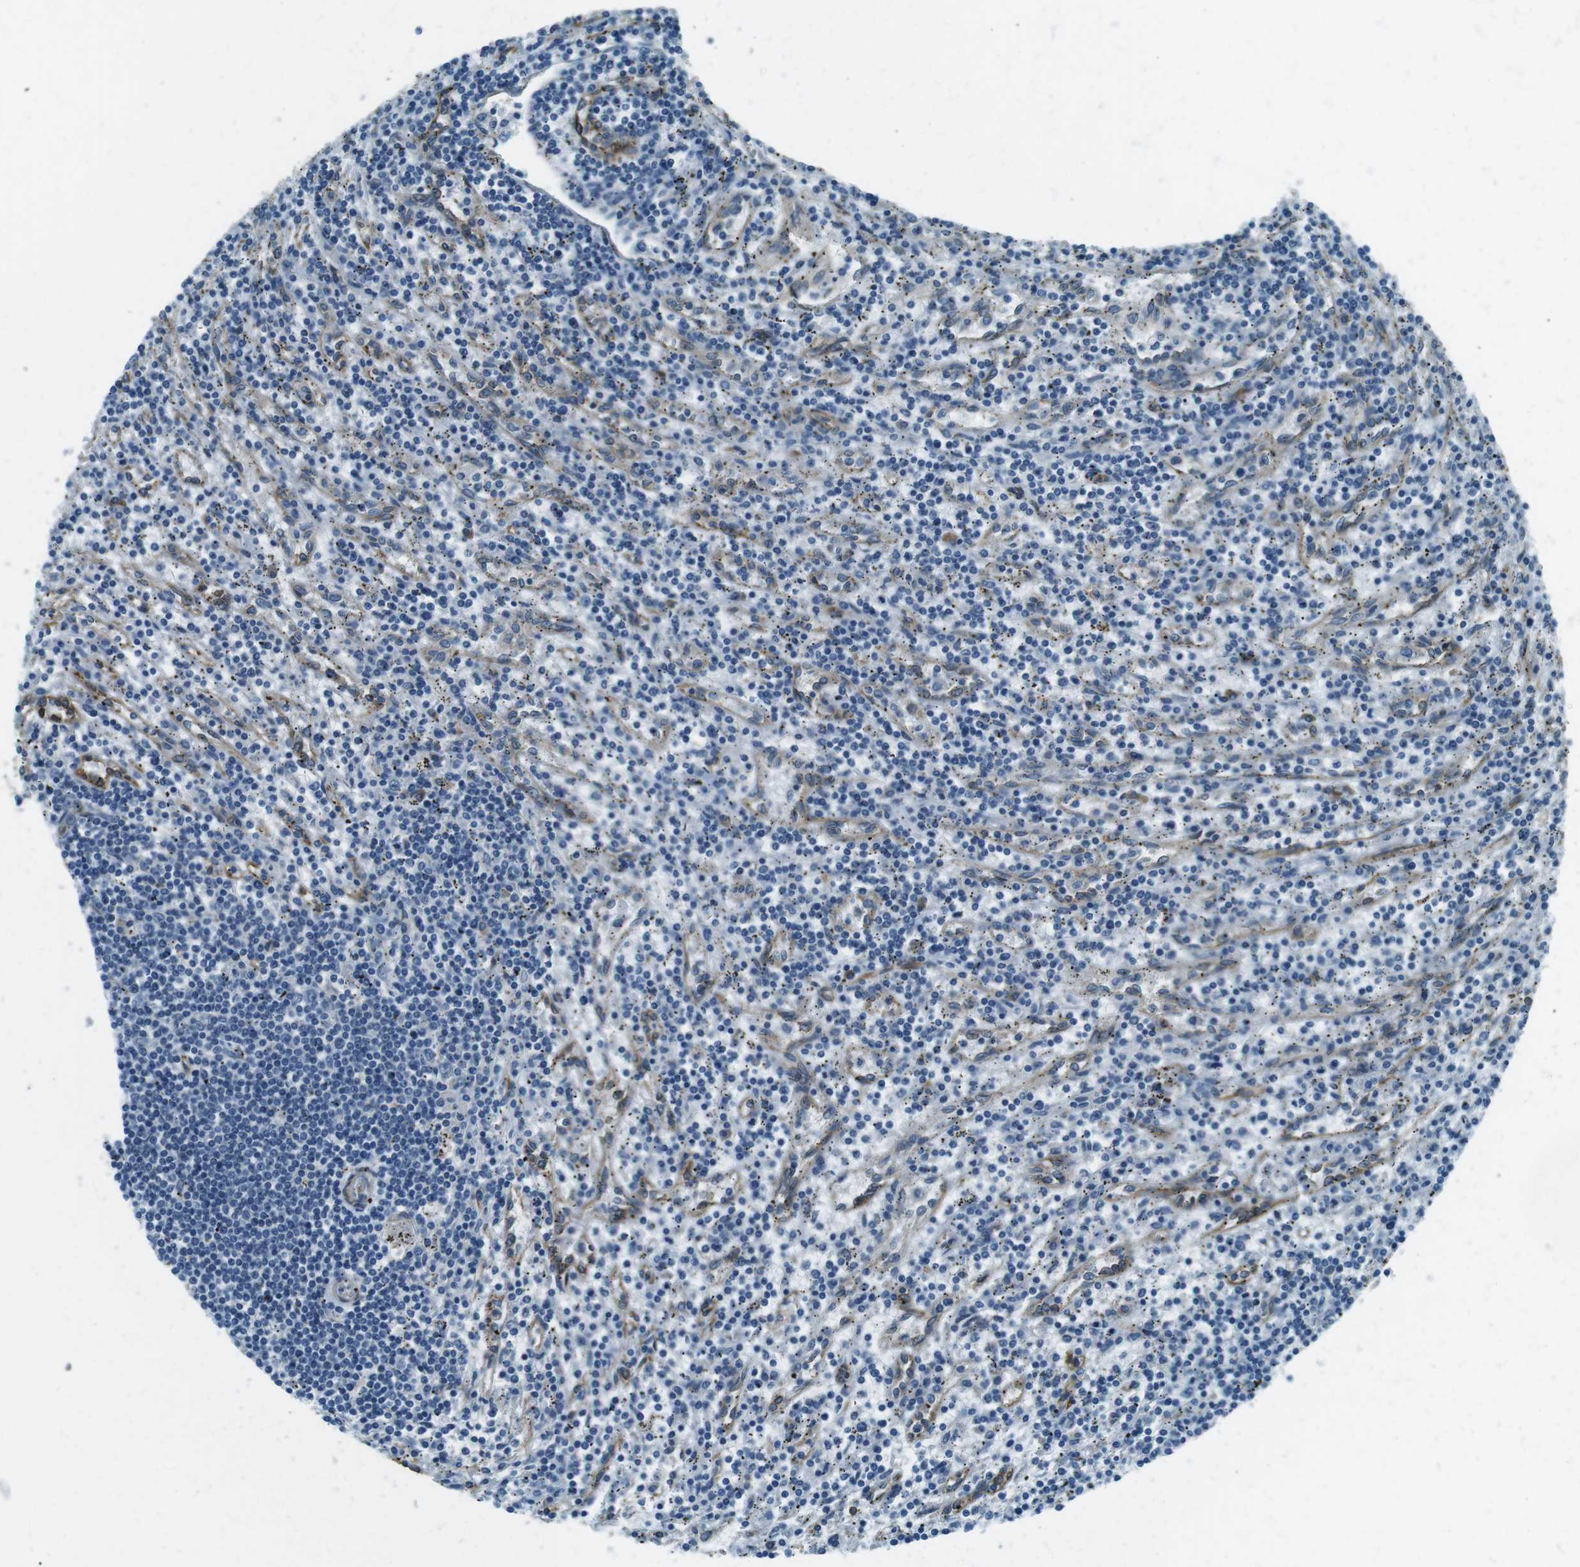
{"staining": {"intensity": "negative", "quantity": "none", "location": "none"}, "tissue": "lymphoma", "cell_type": "Tumor cells", "image_type": "cancer", "snomed": [{"axis": "morphology", "description": "Malignant lymphoma, non-Hodgkin's type, Low grade"}, {"axis": "topography", "description": "Spleen"}], "caption": "Lymphoma was stained to show a protein in brown. There is no significant positivity in tumor cells. (IHC, brightfield microscopy, high magnification).", "gene": "ODR4", "patient": {"sex": "male", "age": 76}}